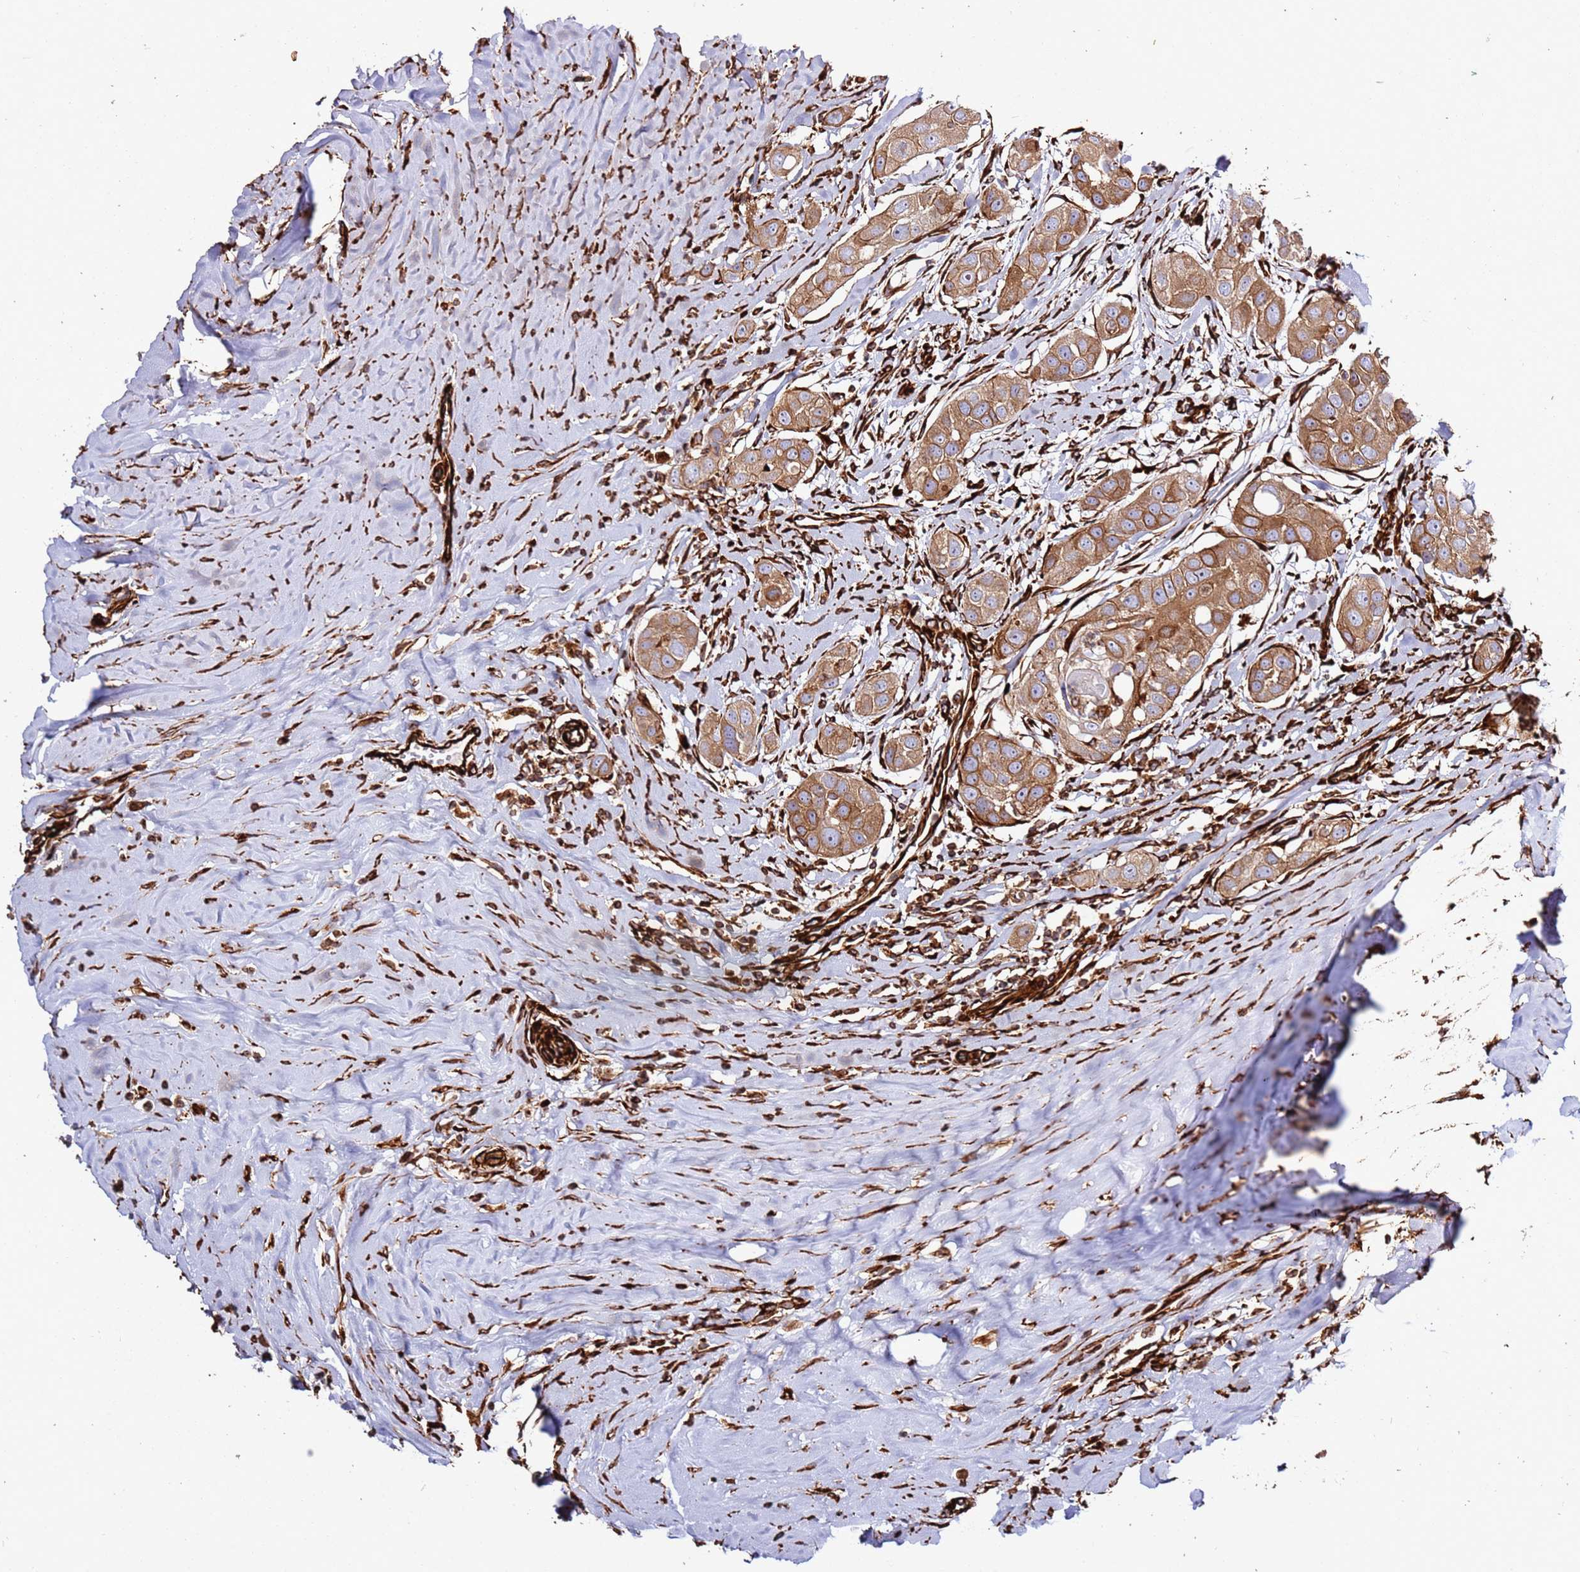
{"staining": {"intensity": "moderate", "quantity": ">75%", "location": "cytoplasmic/membranous"}, "tissue": "head and neck cancer", "cell_type": "Tumor cells", "image_type": "cancer", "snomed": [{"axis": "morphology", "description": "Normal tissue, NOS"}, {"axis": "morphology", "description": "Squamous cell carcinoma, NOS"}, {"axis": "topography", "description": "Skeletal muscle"}, {"axis": "topography", "description": "Head-Neck"}], "caption": "Head and neck cancer stained with a protein marker reveals moderate staining in tumor cells.", "gene": "MRGPRE", "patient": {"sex": "male", "age": 51}}